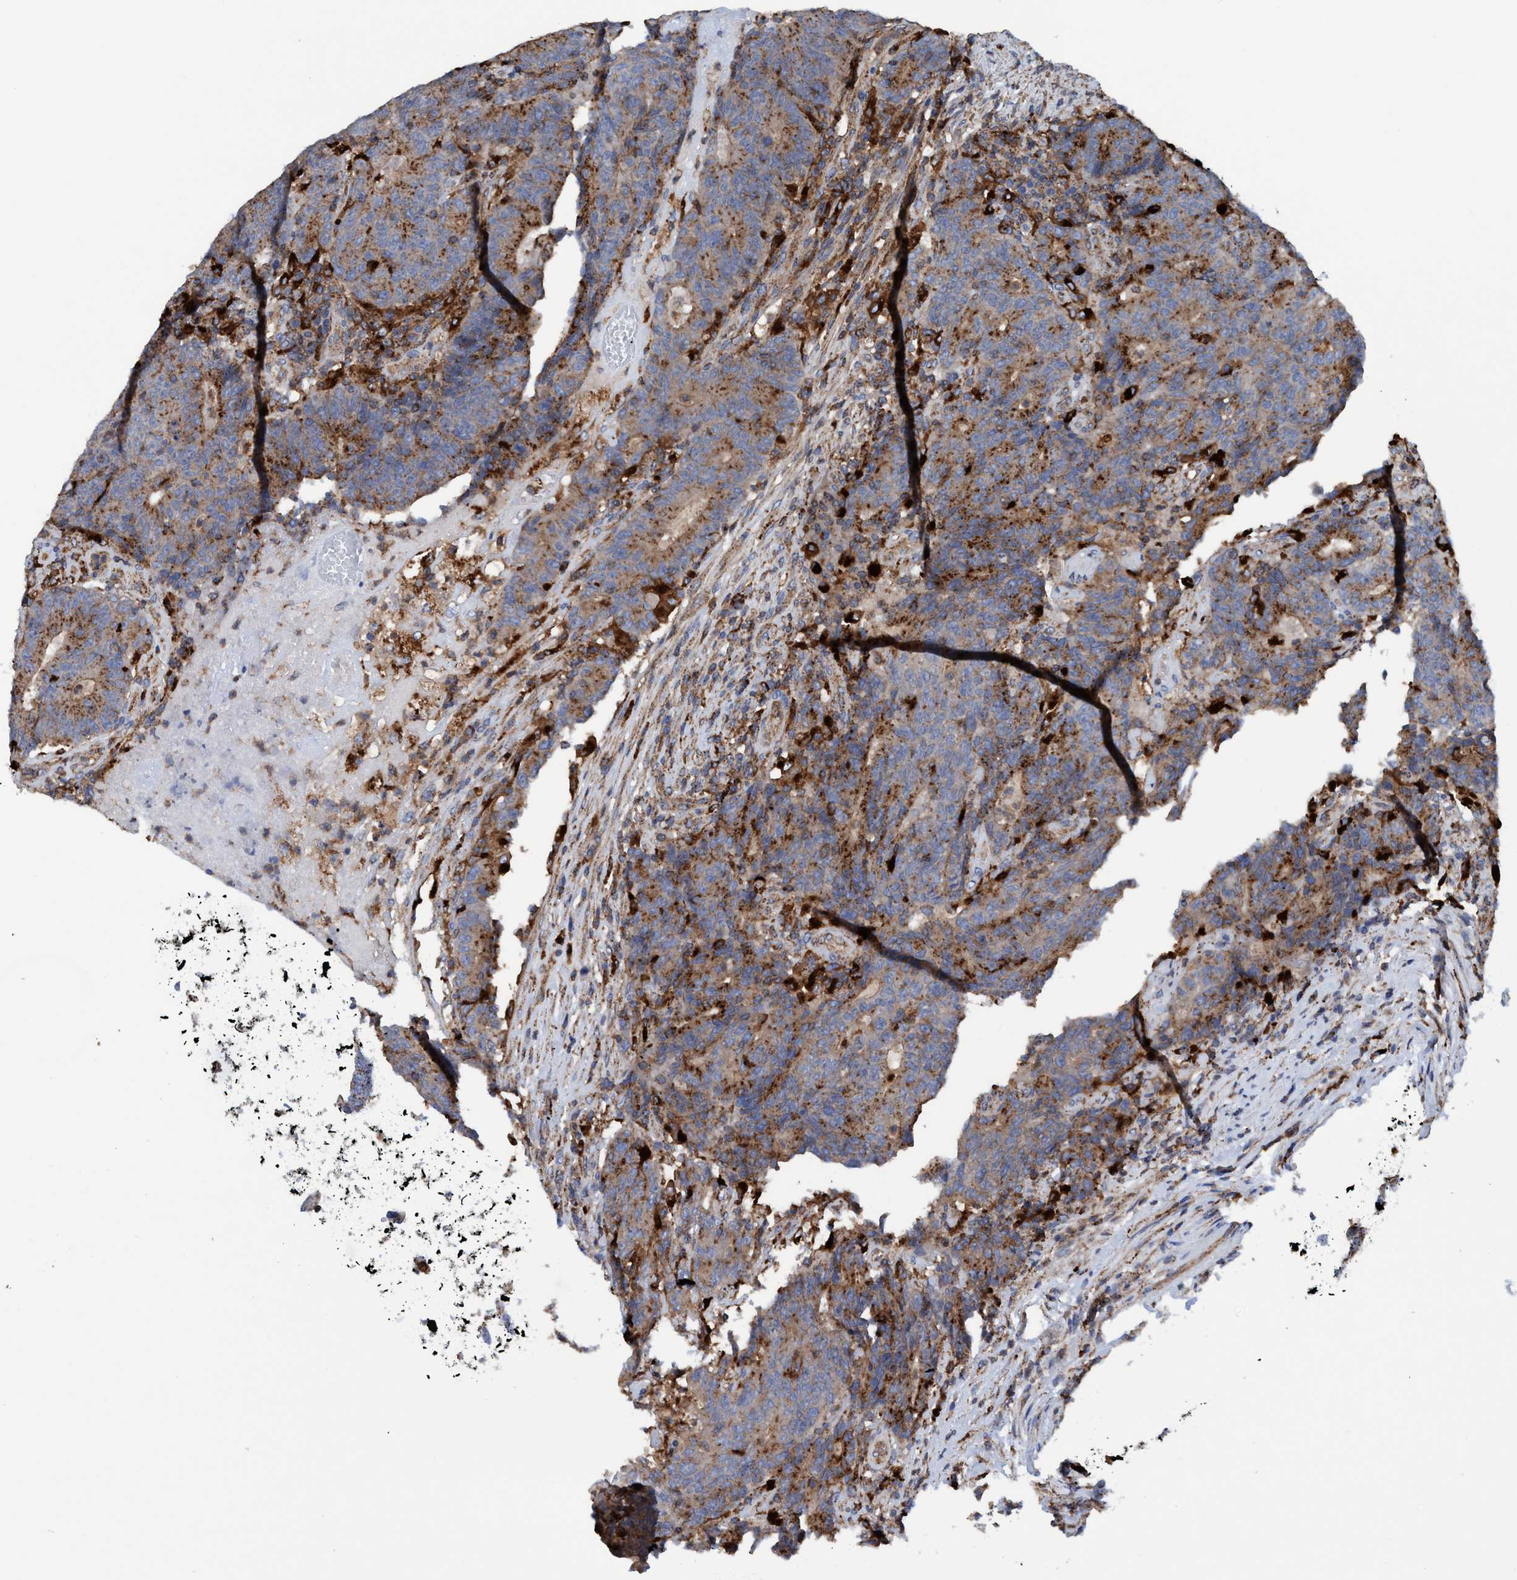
{"staining": {"intensity": "moderate", "quantity": ">75%", "location": "cytoplasmic/membranous"}, "tissue": "colorectal cancer", "cell_type": "Tumor cells", "image_type": "cancer", "snomed": [{"axis": "morphology", "description": "Normal tissue, NOS"}, {"axis": "morphology", "description": "Adenocarcinoma, NOS"}, {"axis": "topography", "description": "Colon"}], "caption": "Colorectal cancer (adenocarcinoma) tissue shows moderate cytoplasmic/membranous positivity in approximately >75% of tumor cells The protein of interest is stained brown, and the nuclei are stained in blue (DAB (3,3'-diaminobenzidine) IHC with brightfield microscopy, high magnification).", "gene": "TRIM65", "patient": {"sex": "female", "age": 75}}